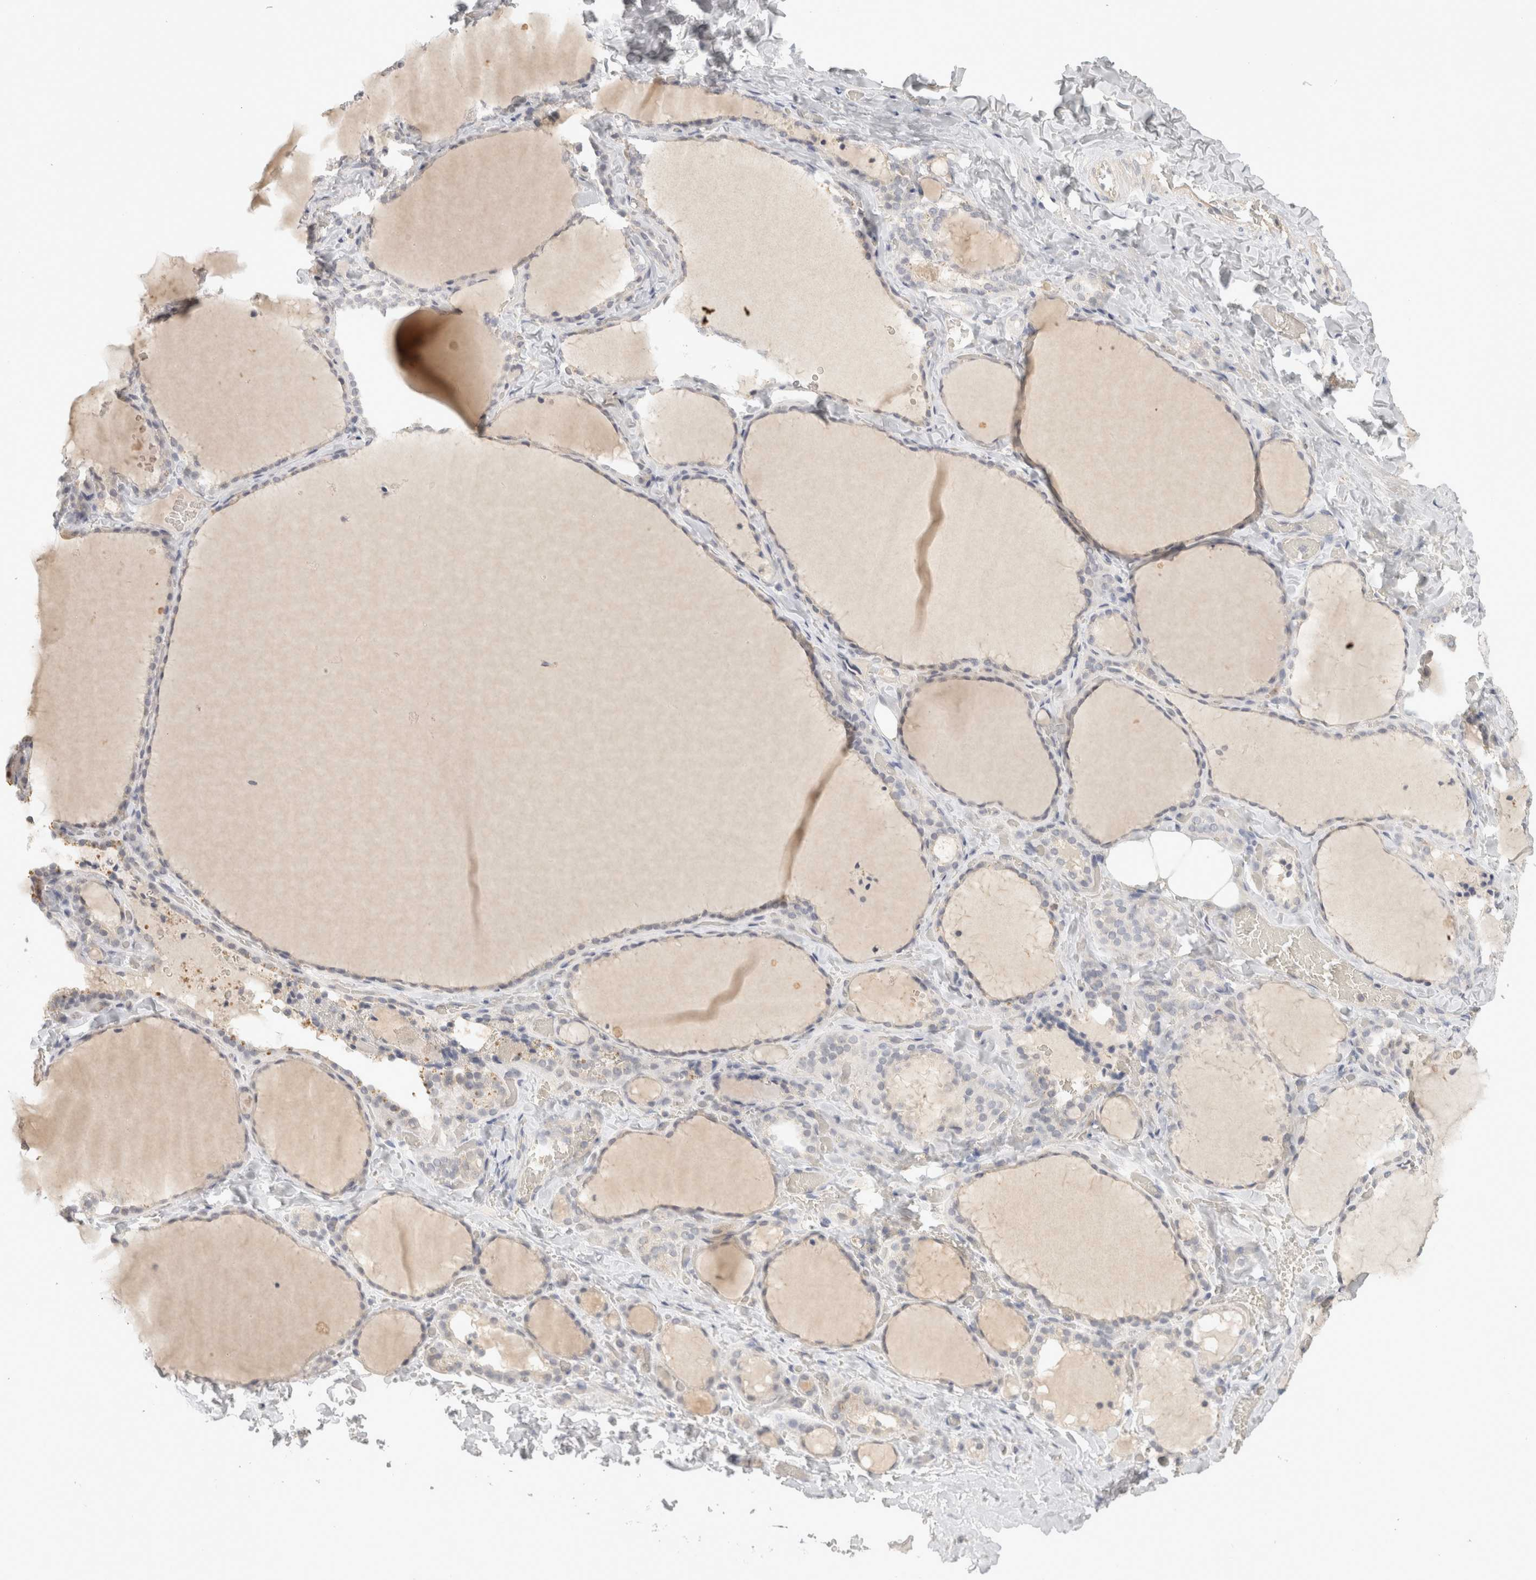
{"staining": {"intensity": "negative", "quantity": "none", "location": "none"}, "tissue": "thyroid gland", "cell_type": "Glandular cells", "image_type": "normal", "snomed": [{"axis": "morphology", "description": "Normal tissue, NOS"}, {"axis": "topography", "description": "Thyroid gland"}], "caption": "Protein analysis of benign thyroid gland exhibits no significant positivity in glandular cells.", "gene": "HAVCR2", "patient": {"sex": "female", "age": 22}}